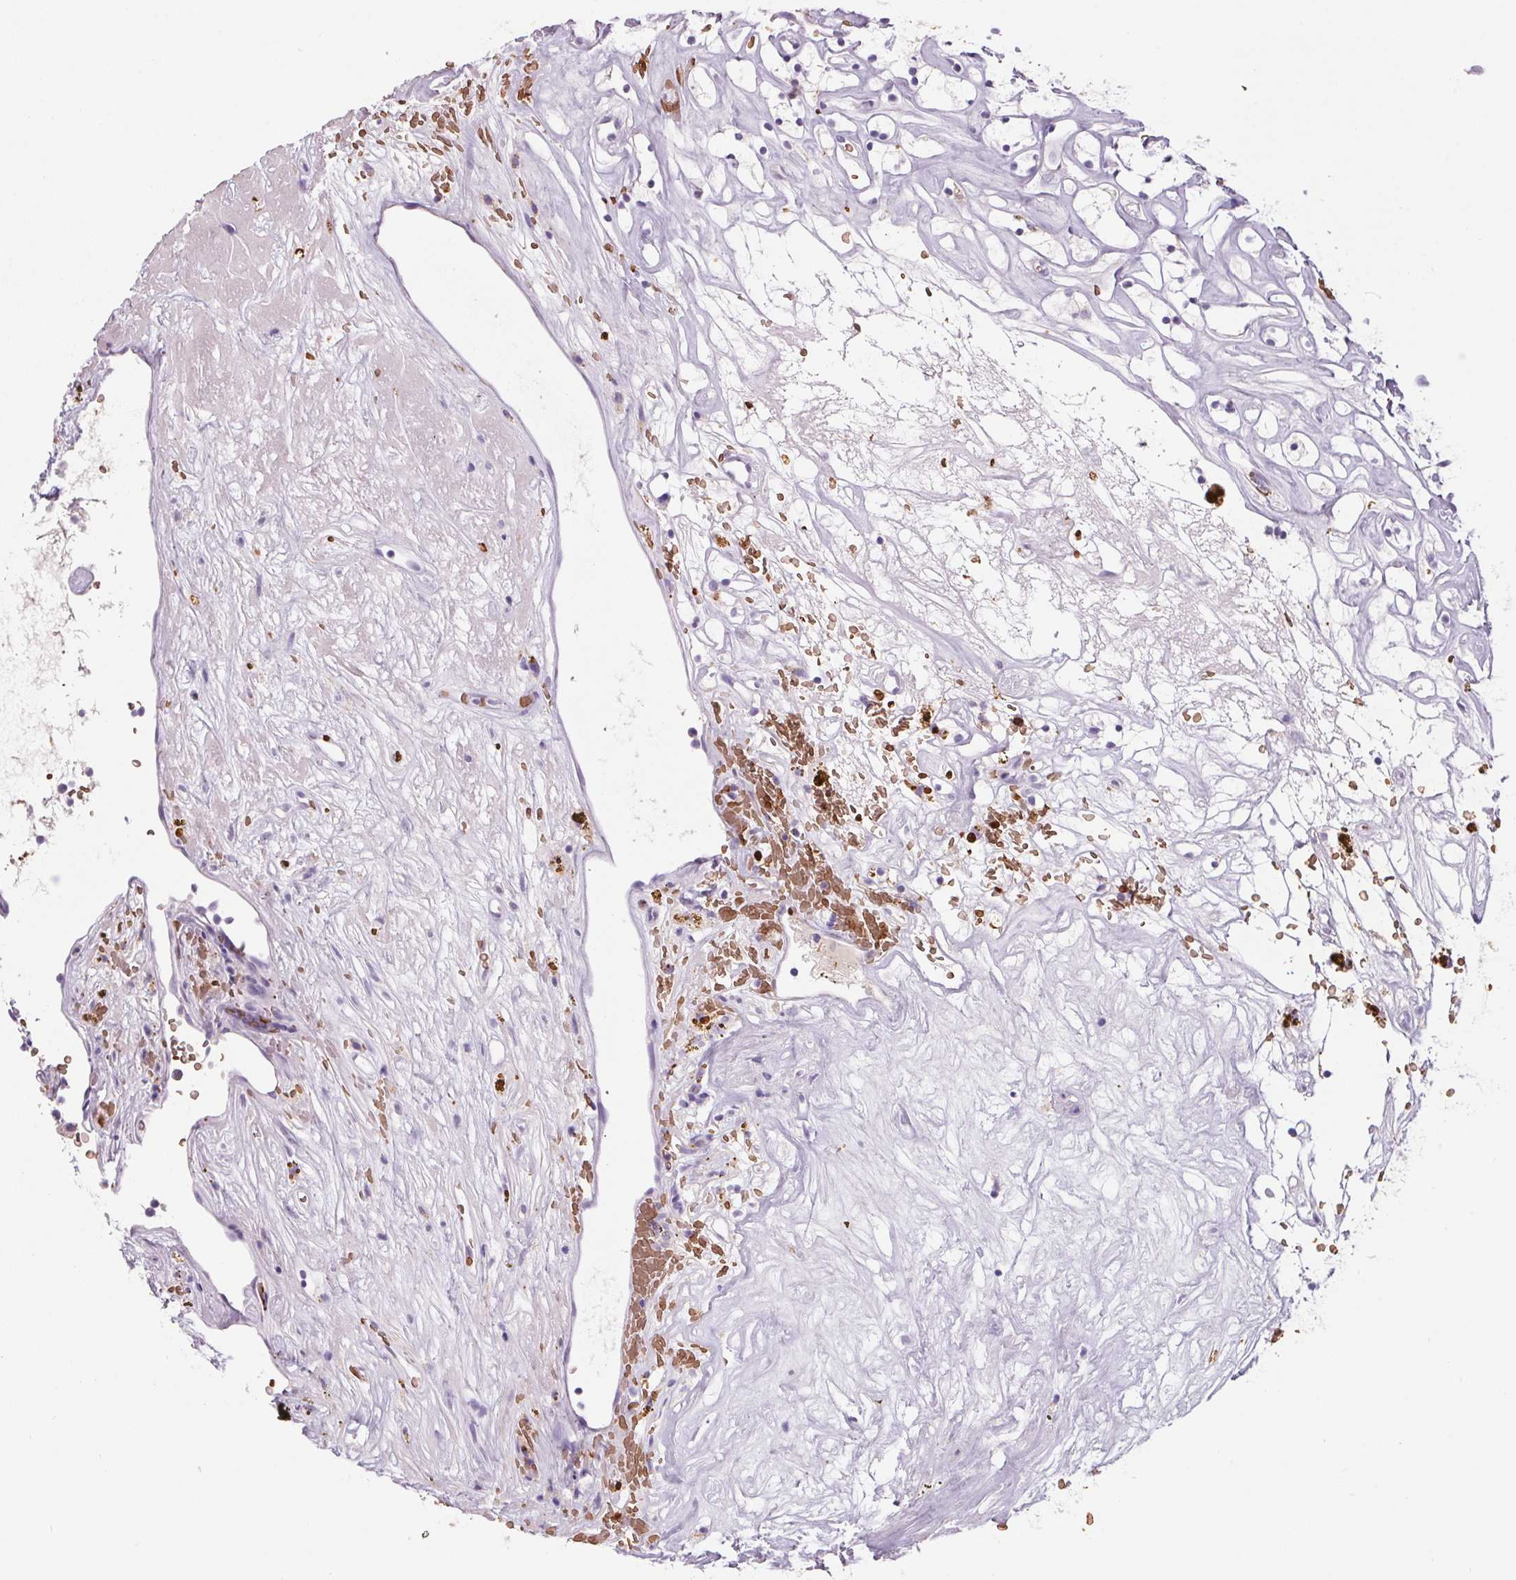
{"staining": {"intensity": "negative", "quantity": "none", "location": "none"}, "tissue": "renal cancer", "cell_type": "Tumor cells", "image_type": "cancer", "snomed": [{"axis": "morphology", "description": "Adenocarcinoma, NOS"}, {"axis": "topography", "description": "Kidney"}], "caption": "DAB immunohistochemical staining of renal adenocarcinoma displays no significant expression in tumor cells.", "gene": "HBQ1", "patient": {"sex": "female", "age": 64}}